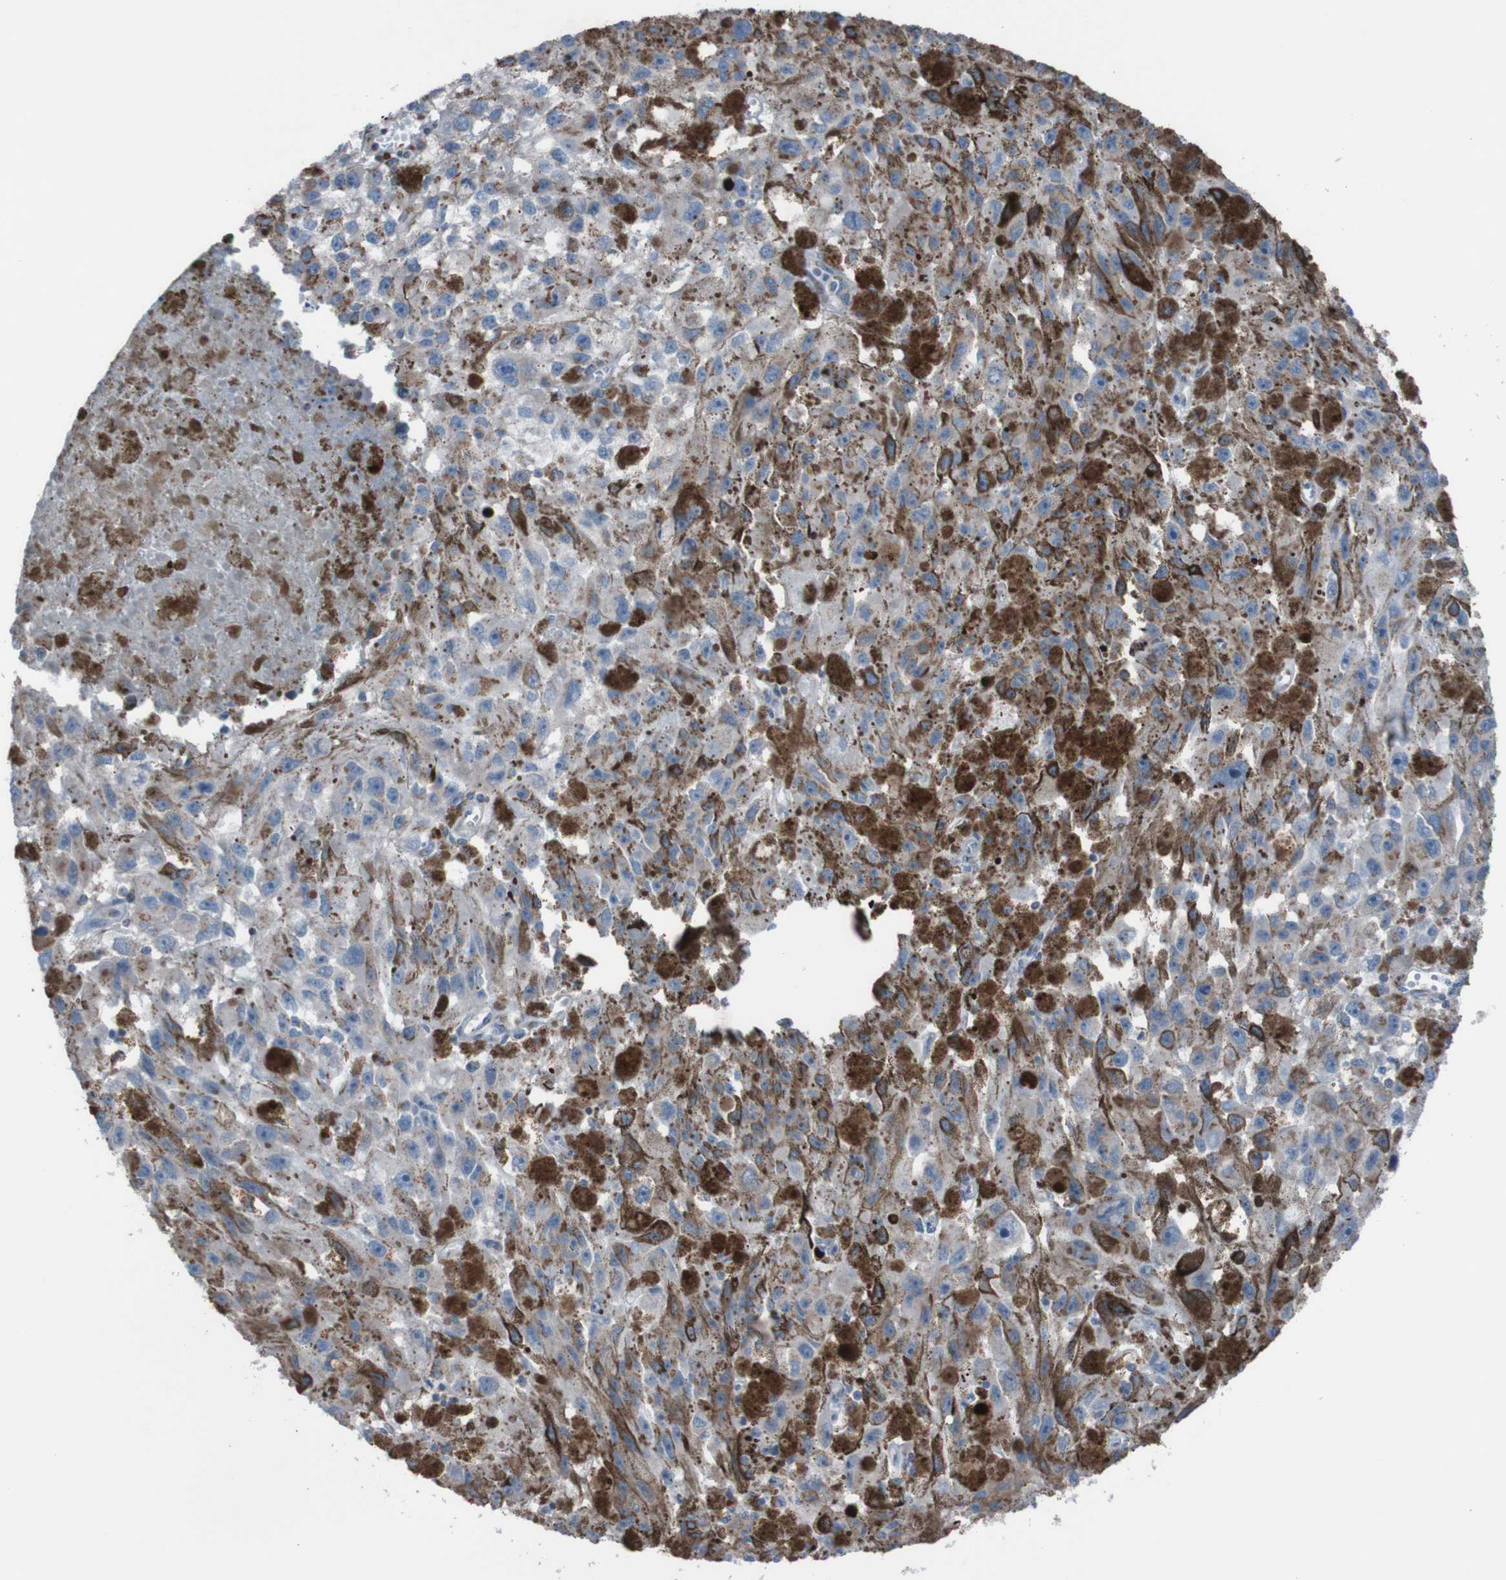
{"staining": {"intensity": "negative", "quantity": "none", "location": "none"}, "tissue": "melanoma", "cell_type": "Tumor cells", "image_type": "cancer", "snomed": [{"axis": "morphology", "description": "Malignant melanoma, NOS"}, {"axis": "topography", "description": "Skin"}], "caption": "A high-resolution micrograph shows immunohistochemistry (IHC) staining of melanoma, which demonstrates no significant positivity in tumor cells.", "gene": "MINAR1", "patient": {"sex": "female", "age": 104}}